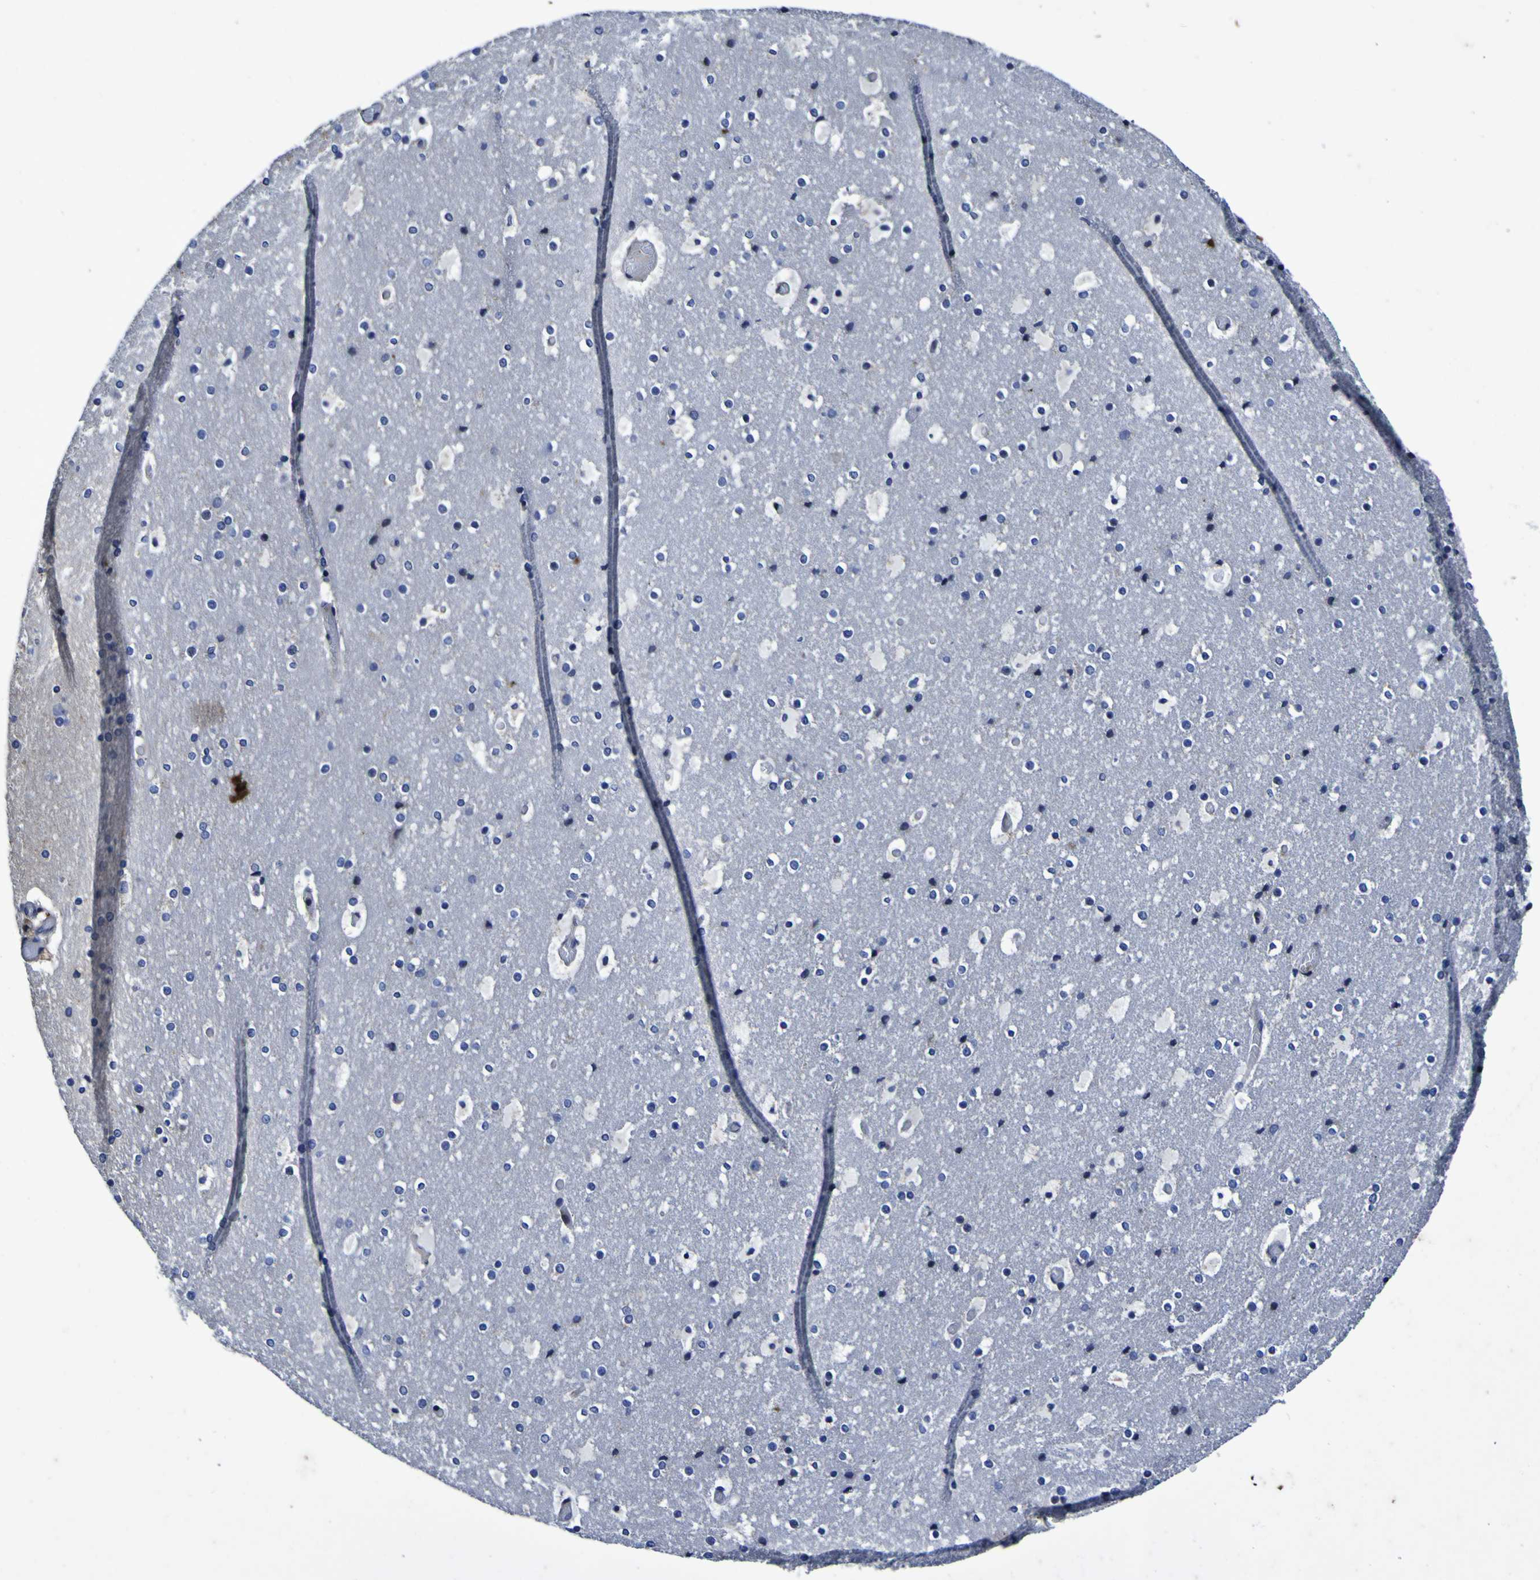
{"staining": {"intensity": "moderate", "quantity": "25%-75%", "location": "cytoplasmic/membranous"}, "tissue": "cerebral cortex", "cell_type": "Endothelial cells", "image_type": "normal", "snomed": [{"axis": "morphology", "description": "Normal tissue, NOS"}, {"axis": "topography", "description": "Cerebral cortex"}], "caption": "High-power microscopy captured an immunohistochemistry image of unremarkable cerebral cortex, revealing moderate cytoplasmic/membranous positivity in about 25%-75% of endothelial cells.", "gene": "P3H1", "patient": {"sex": "male", "age": 57}}